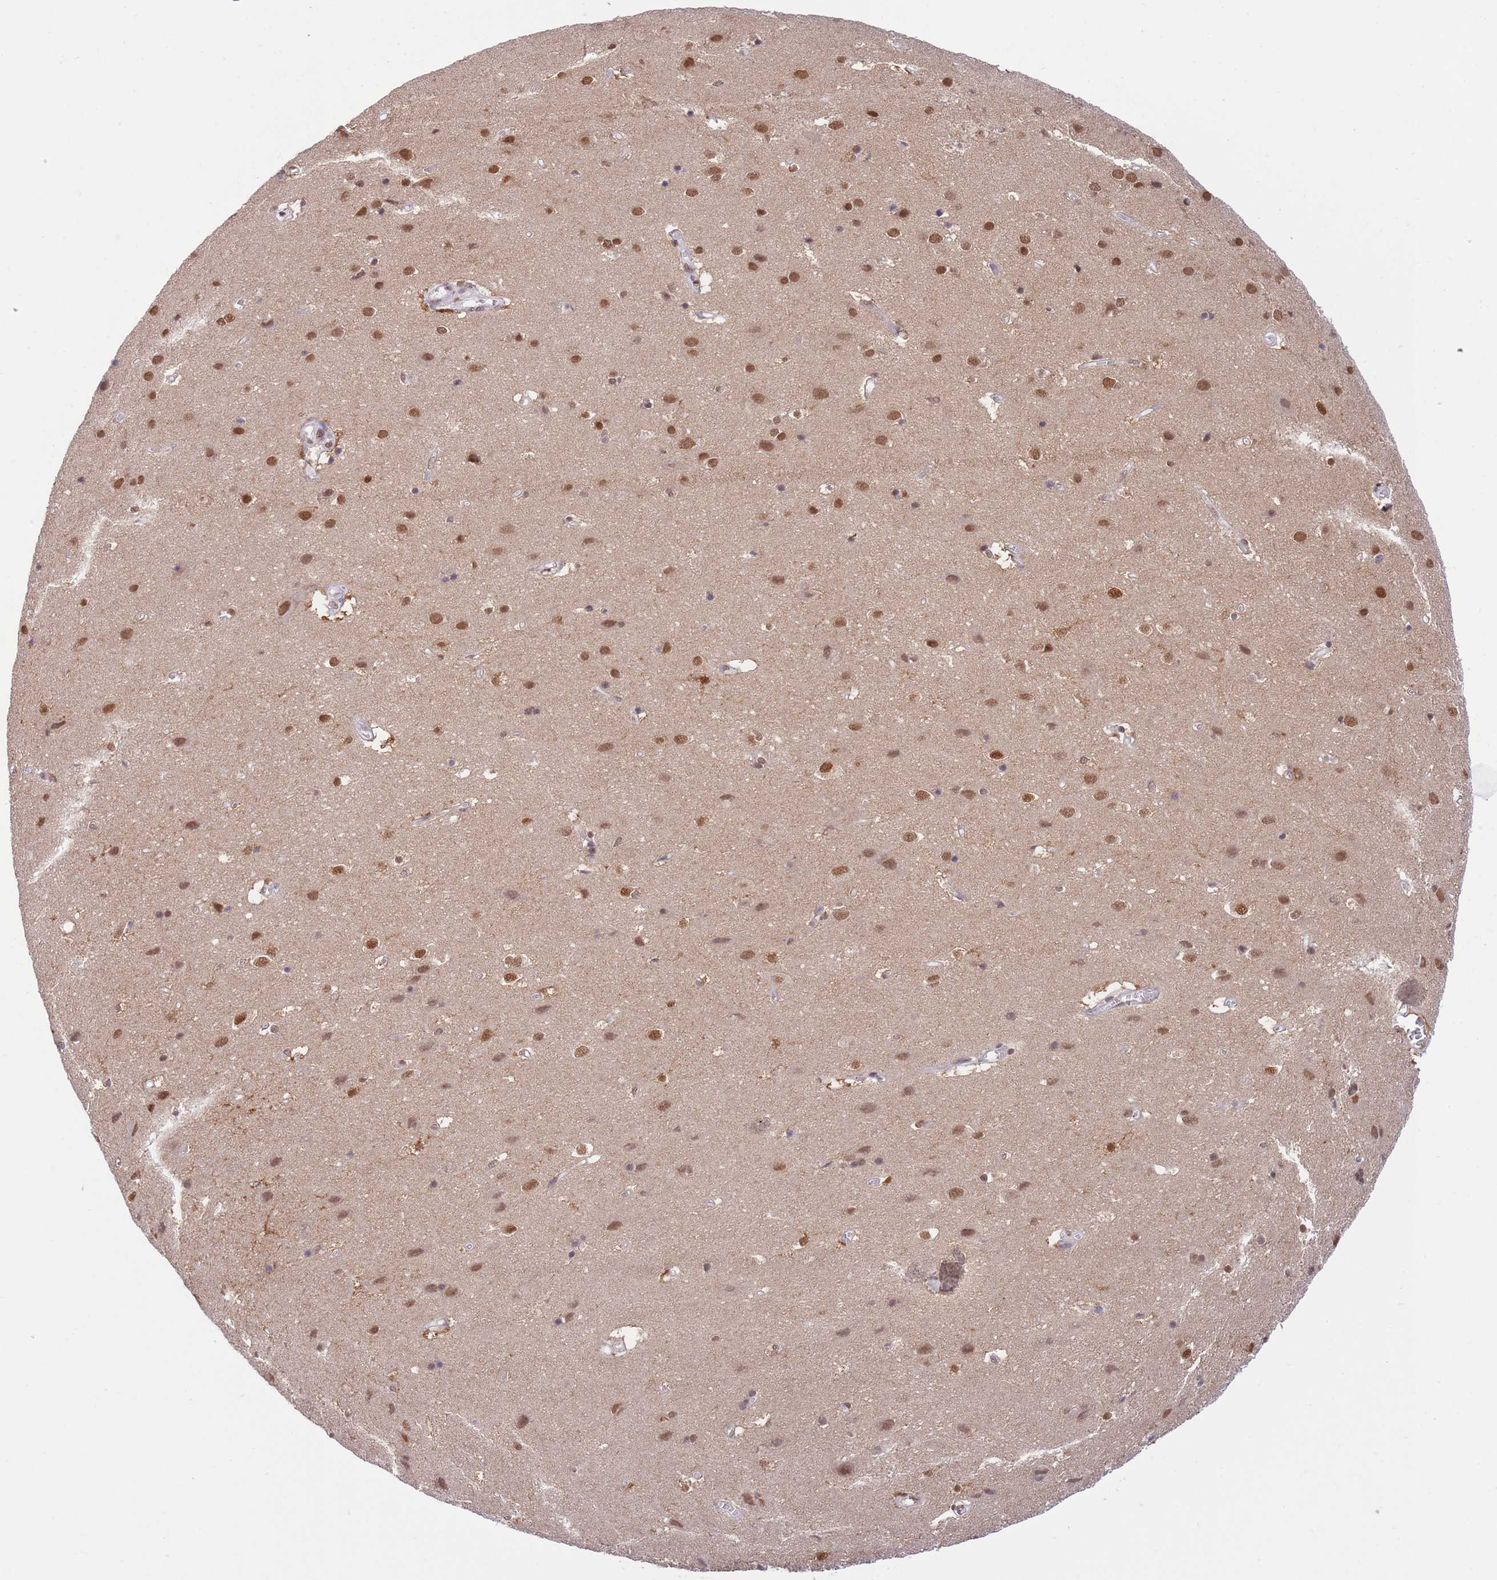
{"staining": {"intensity": "negative", "quantity": "none", "location": "none"}, "tissue": "cerebral cortex", "cell_type": "Endothelial cells", "image_type": "normal", "snomed": [{"axis": "morphology", "description": "Normal tissue, NOS"}, {"axis": "topography", "description": "Cerebral cortex"}], "caption": "An immunohistochemistry histopathology image of unremarkable cerebral cortex is shown. There is no staining in endothelial cells of cerebral cortex.", "gene": "TRIM32", "patient": {"sex": "male", "age": 54}}